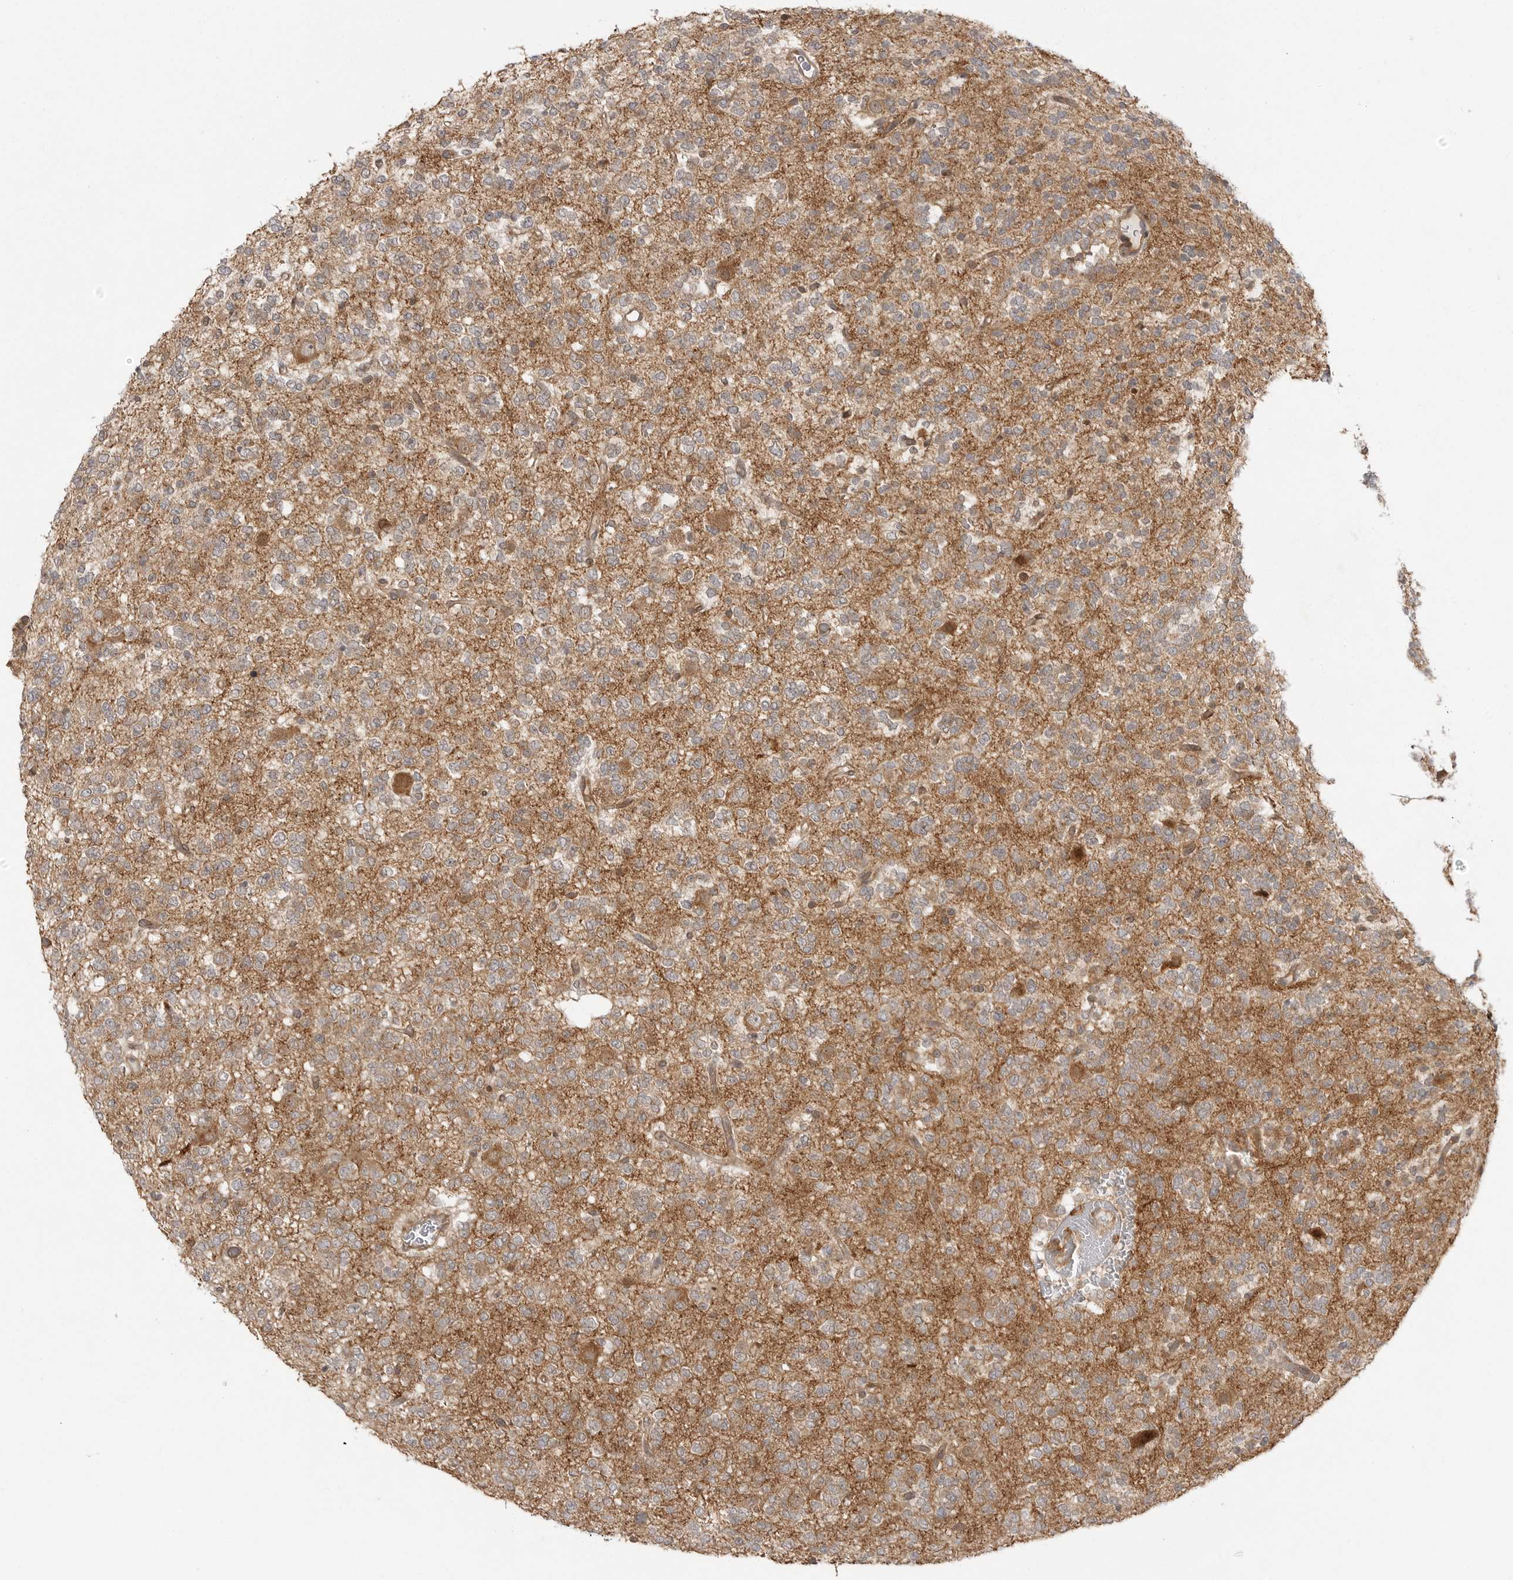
{"staining": {"intensity": "weak", "quantity": "25%-75%", "location": "cytoplasmic/membranous"}, "tissue": "glioma", "cell_type": "Tumor cells", "image_type": "cancer", "snomed": [{"axis": "morphology", "description": "Glioma, malignant, Low grade"}, {"axis": "topography", "description": "Brain"}], "caption": "A low amount of weak cytoplasmic/membranous expression is seen in about 25%-75% of tumor cells in glioma tissue.", "gene": "FAT3", "patient": {"sex": "male", "age": 38}}